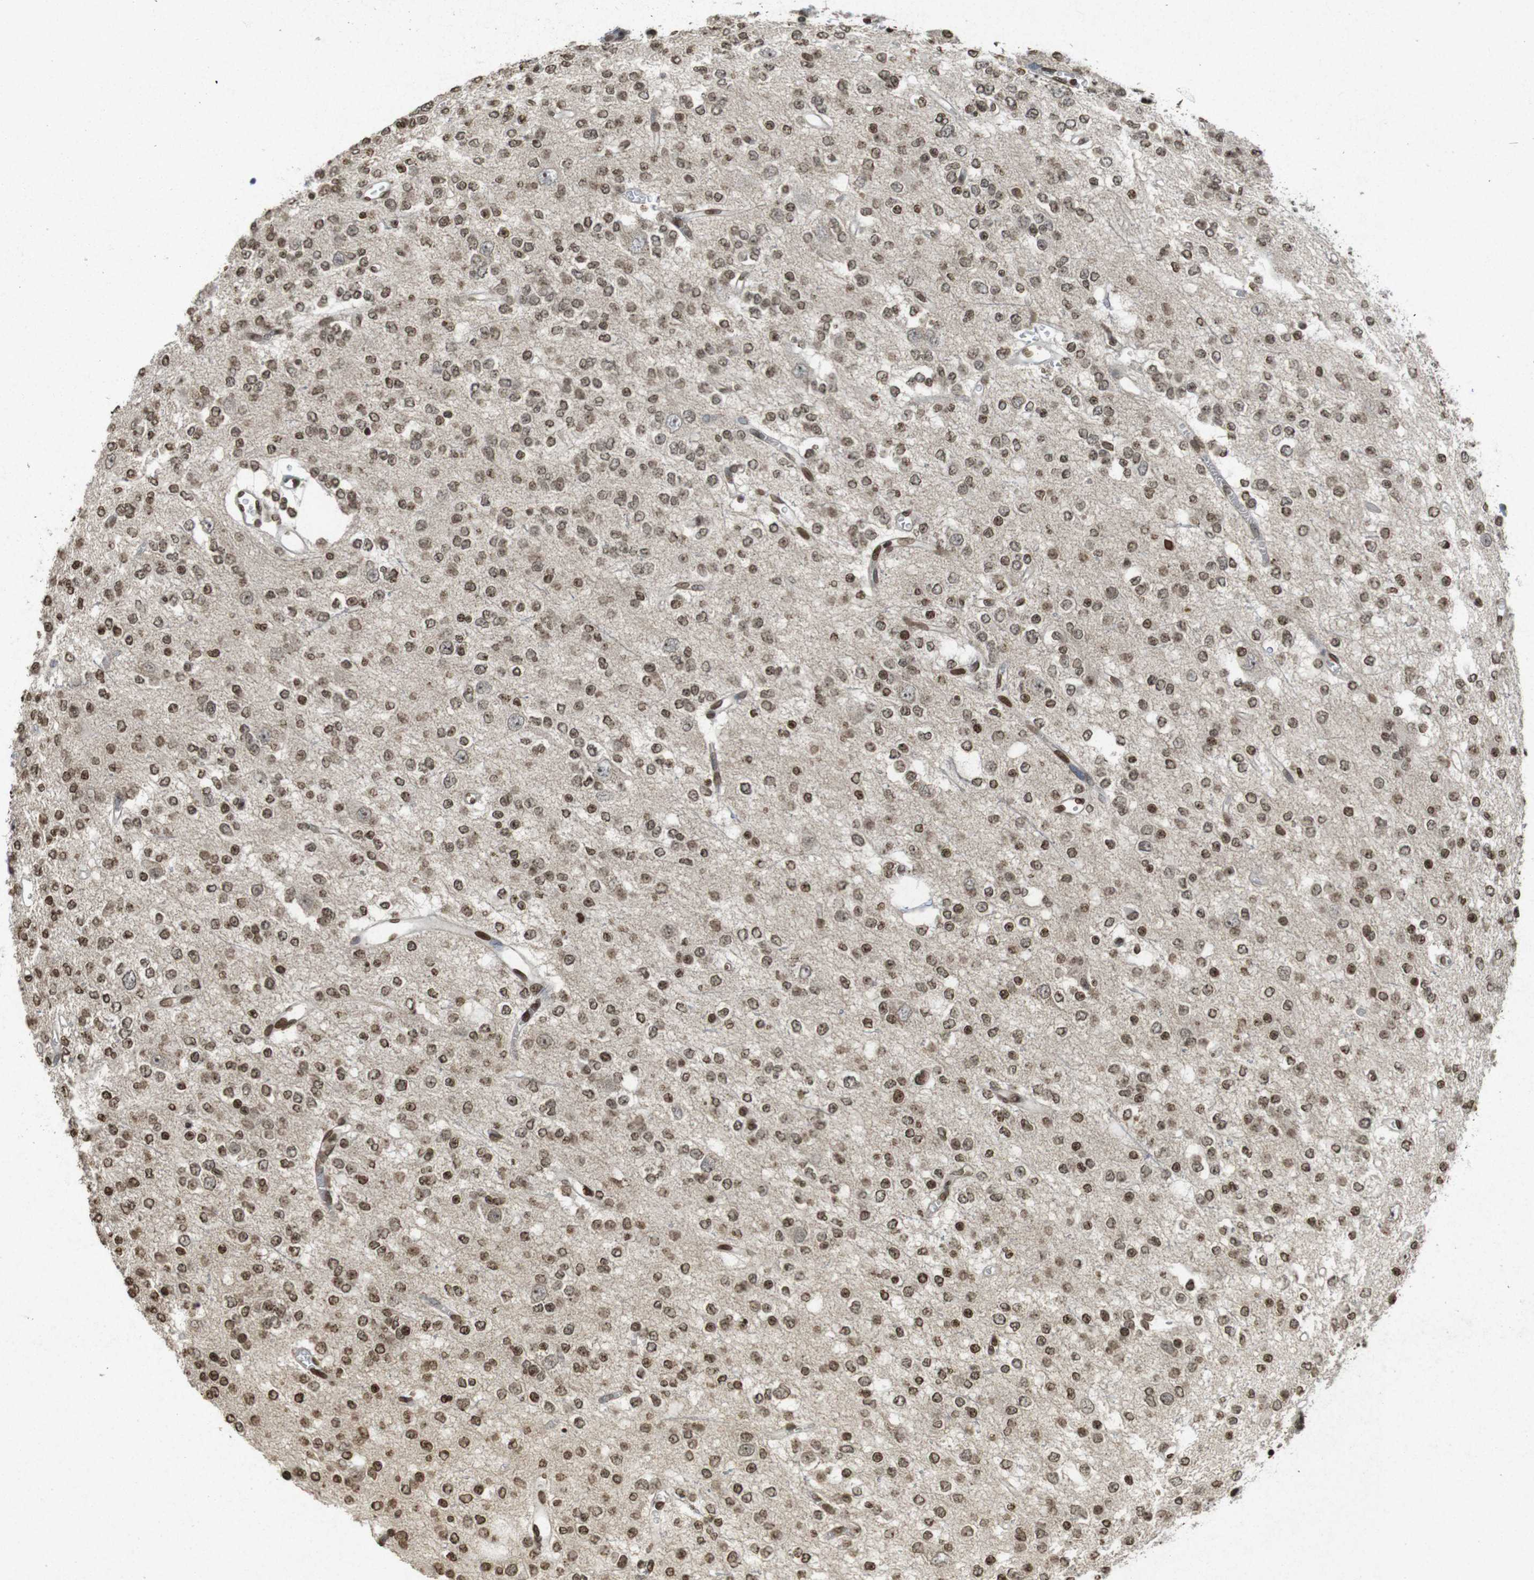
{"staining": {"intensity": "moderate", "quantity": ">75%", "location": "nuclear"}, "tissue": "glioma", "cell_type": "Tumor cells", "image_type": "cancer", "snomed": [{"axis": "morphology", "description": "Glioma, malignant, Low grade"}, {"axis": "topography", "description": "Brain"}], "caption": "Moderate nuclear protein expression is appreciated in about >75% of tumor cells in low-grade glioma (malignant). Using DAB (3,3'-diaminobenzidine) (brown) and hematoxylin (blue) stains, captured at high magnification using brightfield microscopy.", "gene": "FOXA3", "patient": {"sex": "male", "age": 38}}